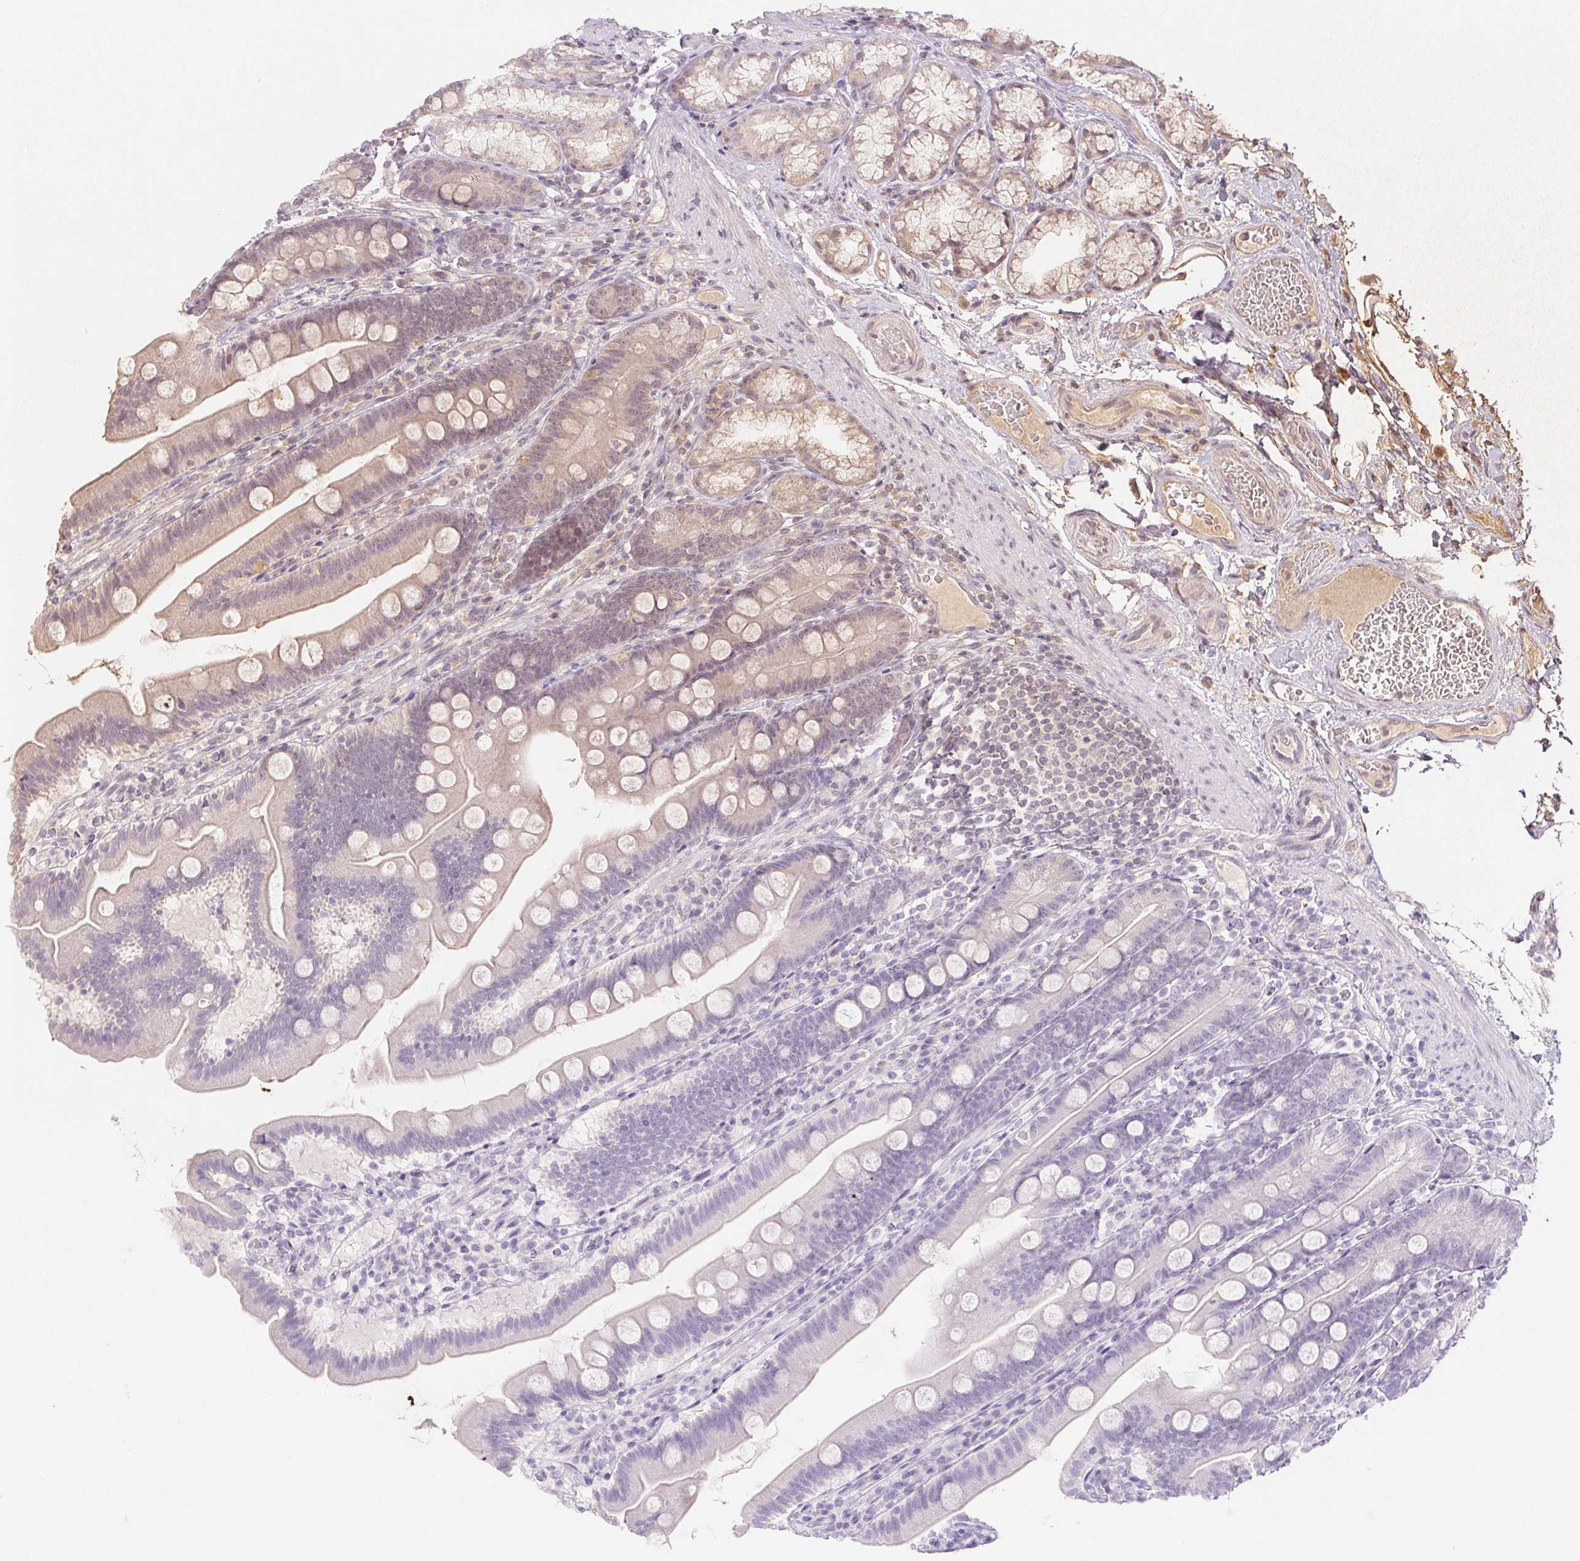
{"staining": {"intensity": "weak", "quantity": "<25%", "location": "cytoplasmic/membranous"}, "tissue": "duodenum", "cell_type": "Glandular cells", "image_type": "normal", "snomed": [{"axis": "morphology", "description": "Normal tissue, NOS"}, {"axis": "topography", "description": "Duodenum"}], "caption": "A high-resolution histopathology image shows IHC staining of unremarkable duodenum, which shows no significant expression in glandular cells. The staining is performed using DAB (3,3'-diaminobenzidine) brown chromogen with nuclei counter-stained in using hematoxylin.", "gene": "SPRR3", "patient": {"sex": "female", "age": 67}}